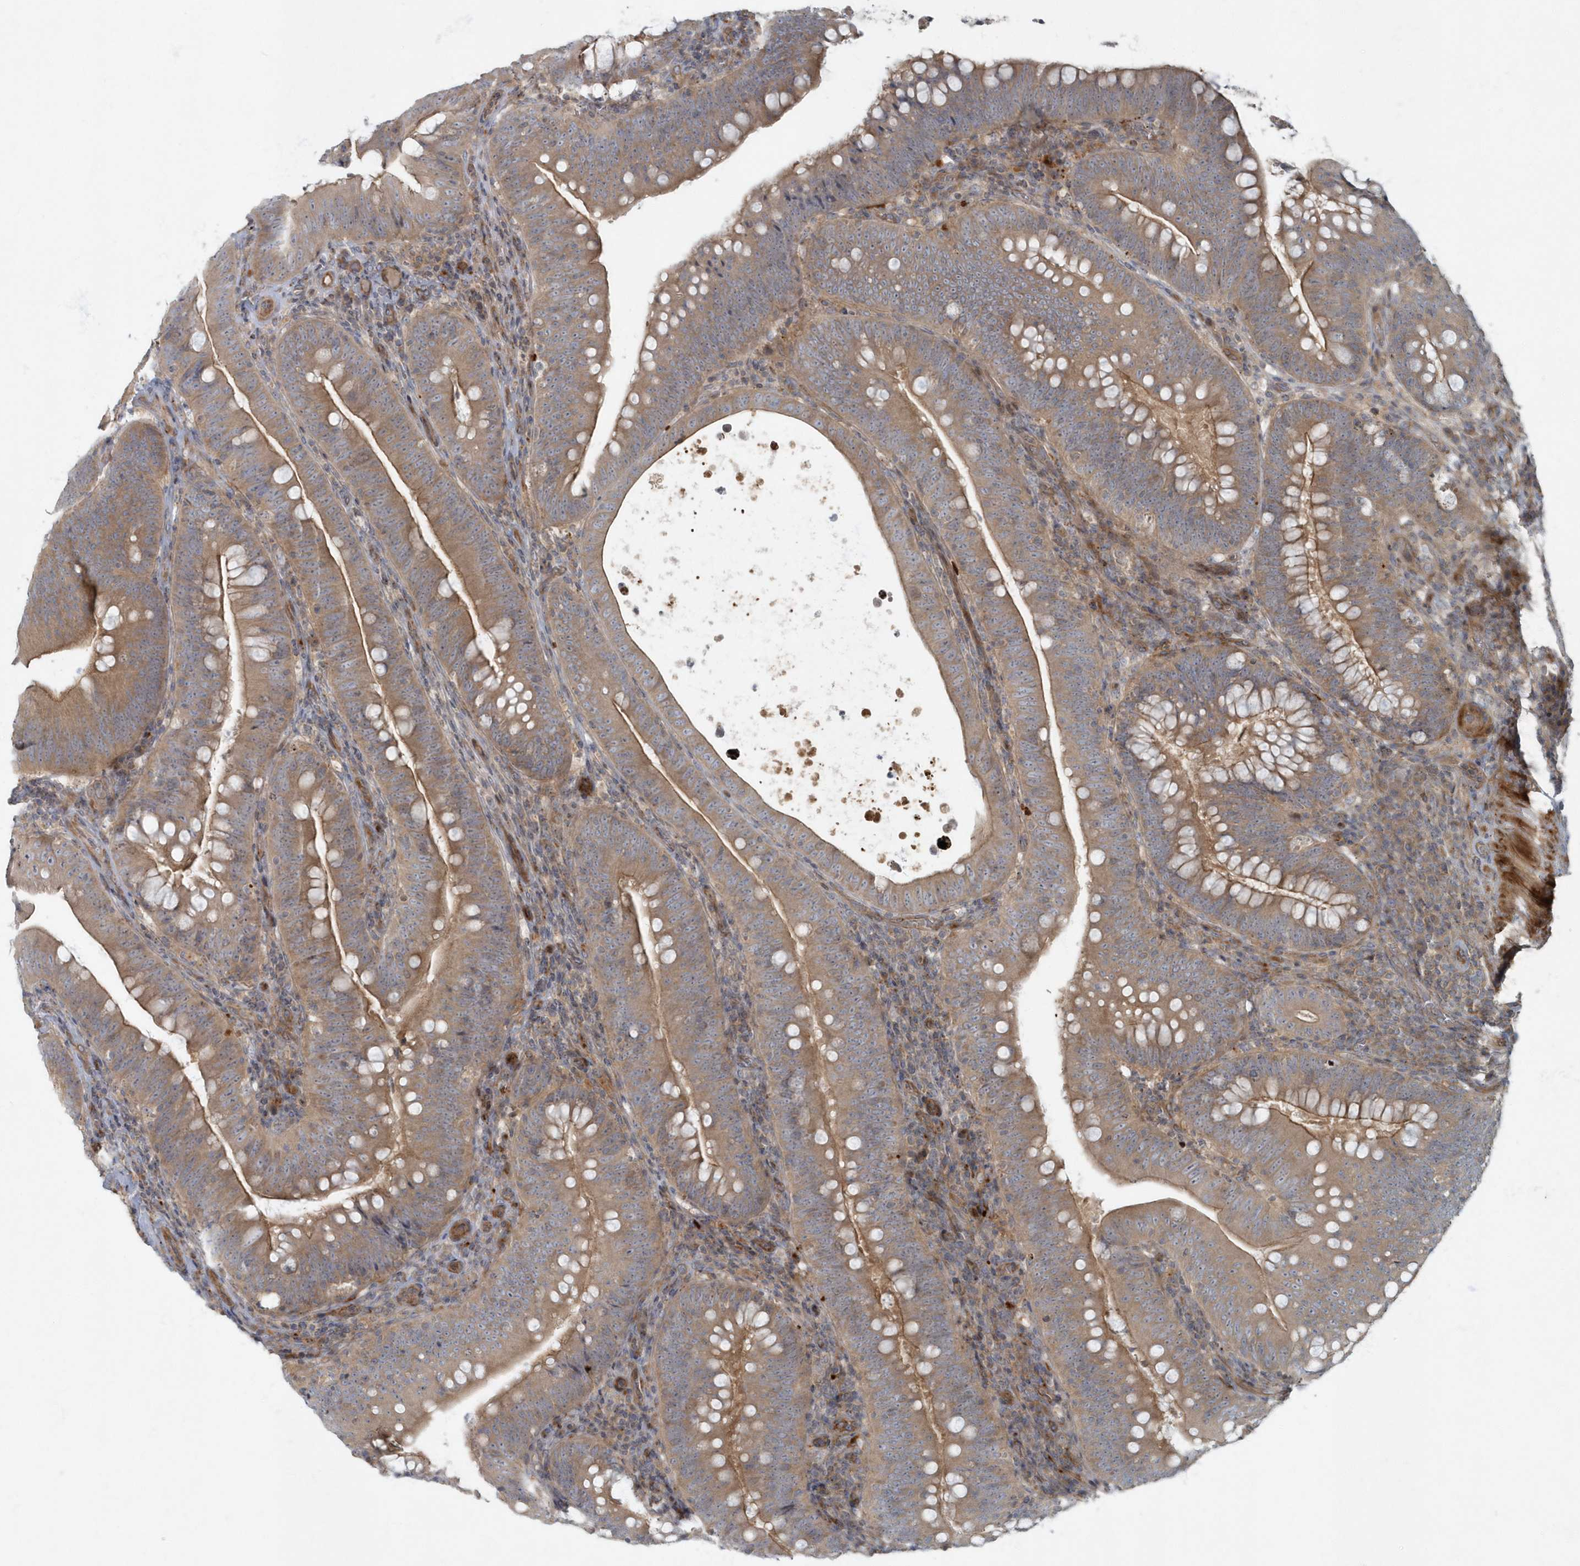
{"staining": {"intensity": "moderate", "quantity": ">75%", "location": "cytoplasmic/membranous"}, "tissue": "colorectal cancer", "cell_type": "Tumor cells", "image_type": "cancer", "snomed": [{"axis": "morphology", "description": "Normal tissue, NOS"}, {"axis": "topography", "description": "Colon"}], "caption": "Colorectal cancer stained with DAB immunohistochemistry (IHC) reveals medium levels of moderate cytoplasmic/membranous positivity in approximately >75% of tumor cells.", "gene": "ARHGEF38", "patient": {"sex": "female", "age": 82}}